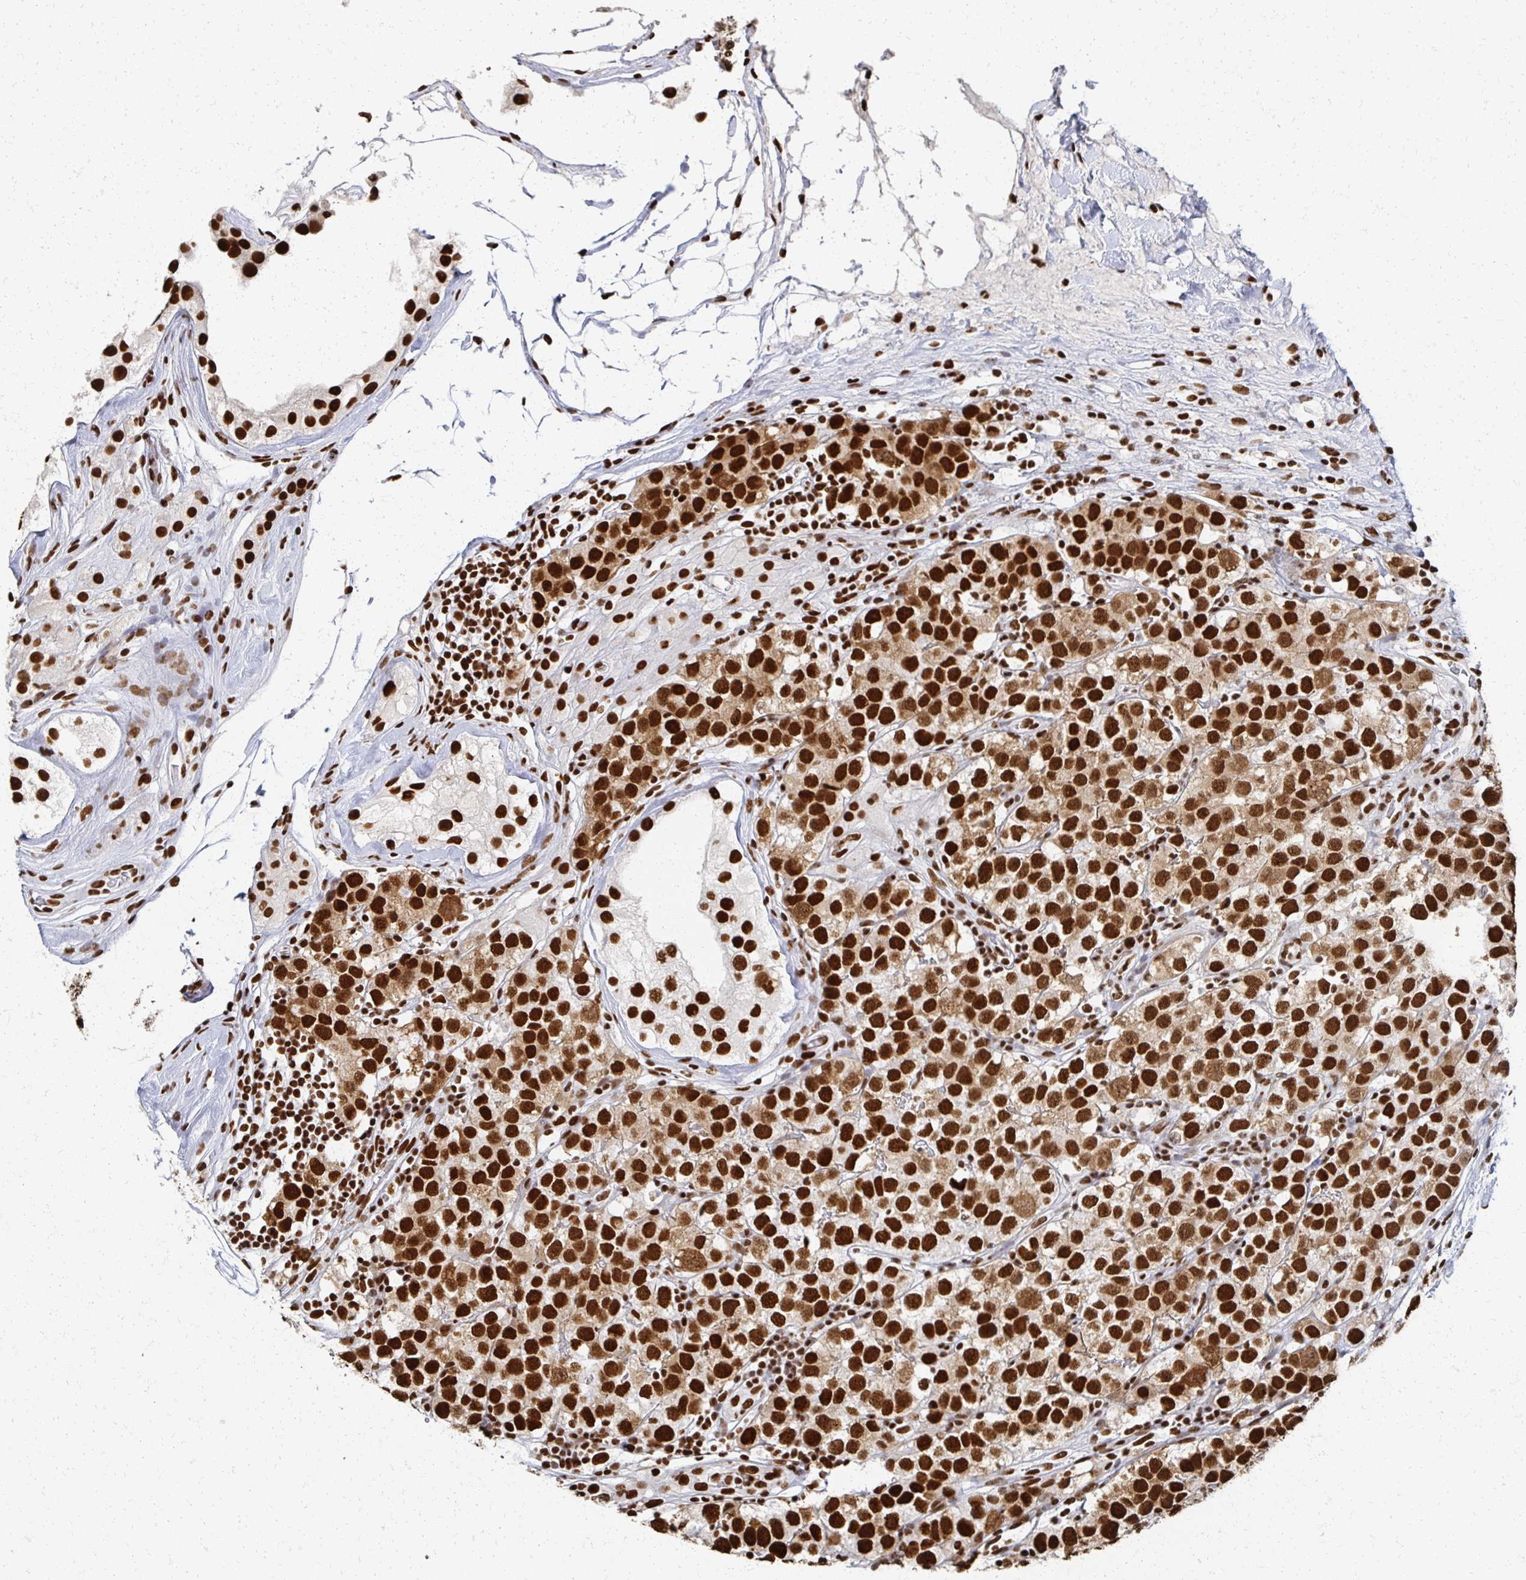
{"staining": {"intensity": "strong", "quantity": ">75%", "location": "cytoplasmic/membranous,nuclear"}, "tissue": "testis cancer", "cell_type": "Tumor cells", "image_type": "cancer", "snomed": [{"axis": "morphology", "description": "Seminoma, NOS"}, {"axis": "topography", "description": "Testis"}], "caption": "The immunohistochemical stain shows strong cytoplasmic/membranous and nuclear positivity in tumor cells of testis seminoma tissue.", "gene": "RBBP7", "patient": {"sex": "male", "age": 34}}